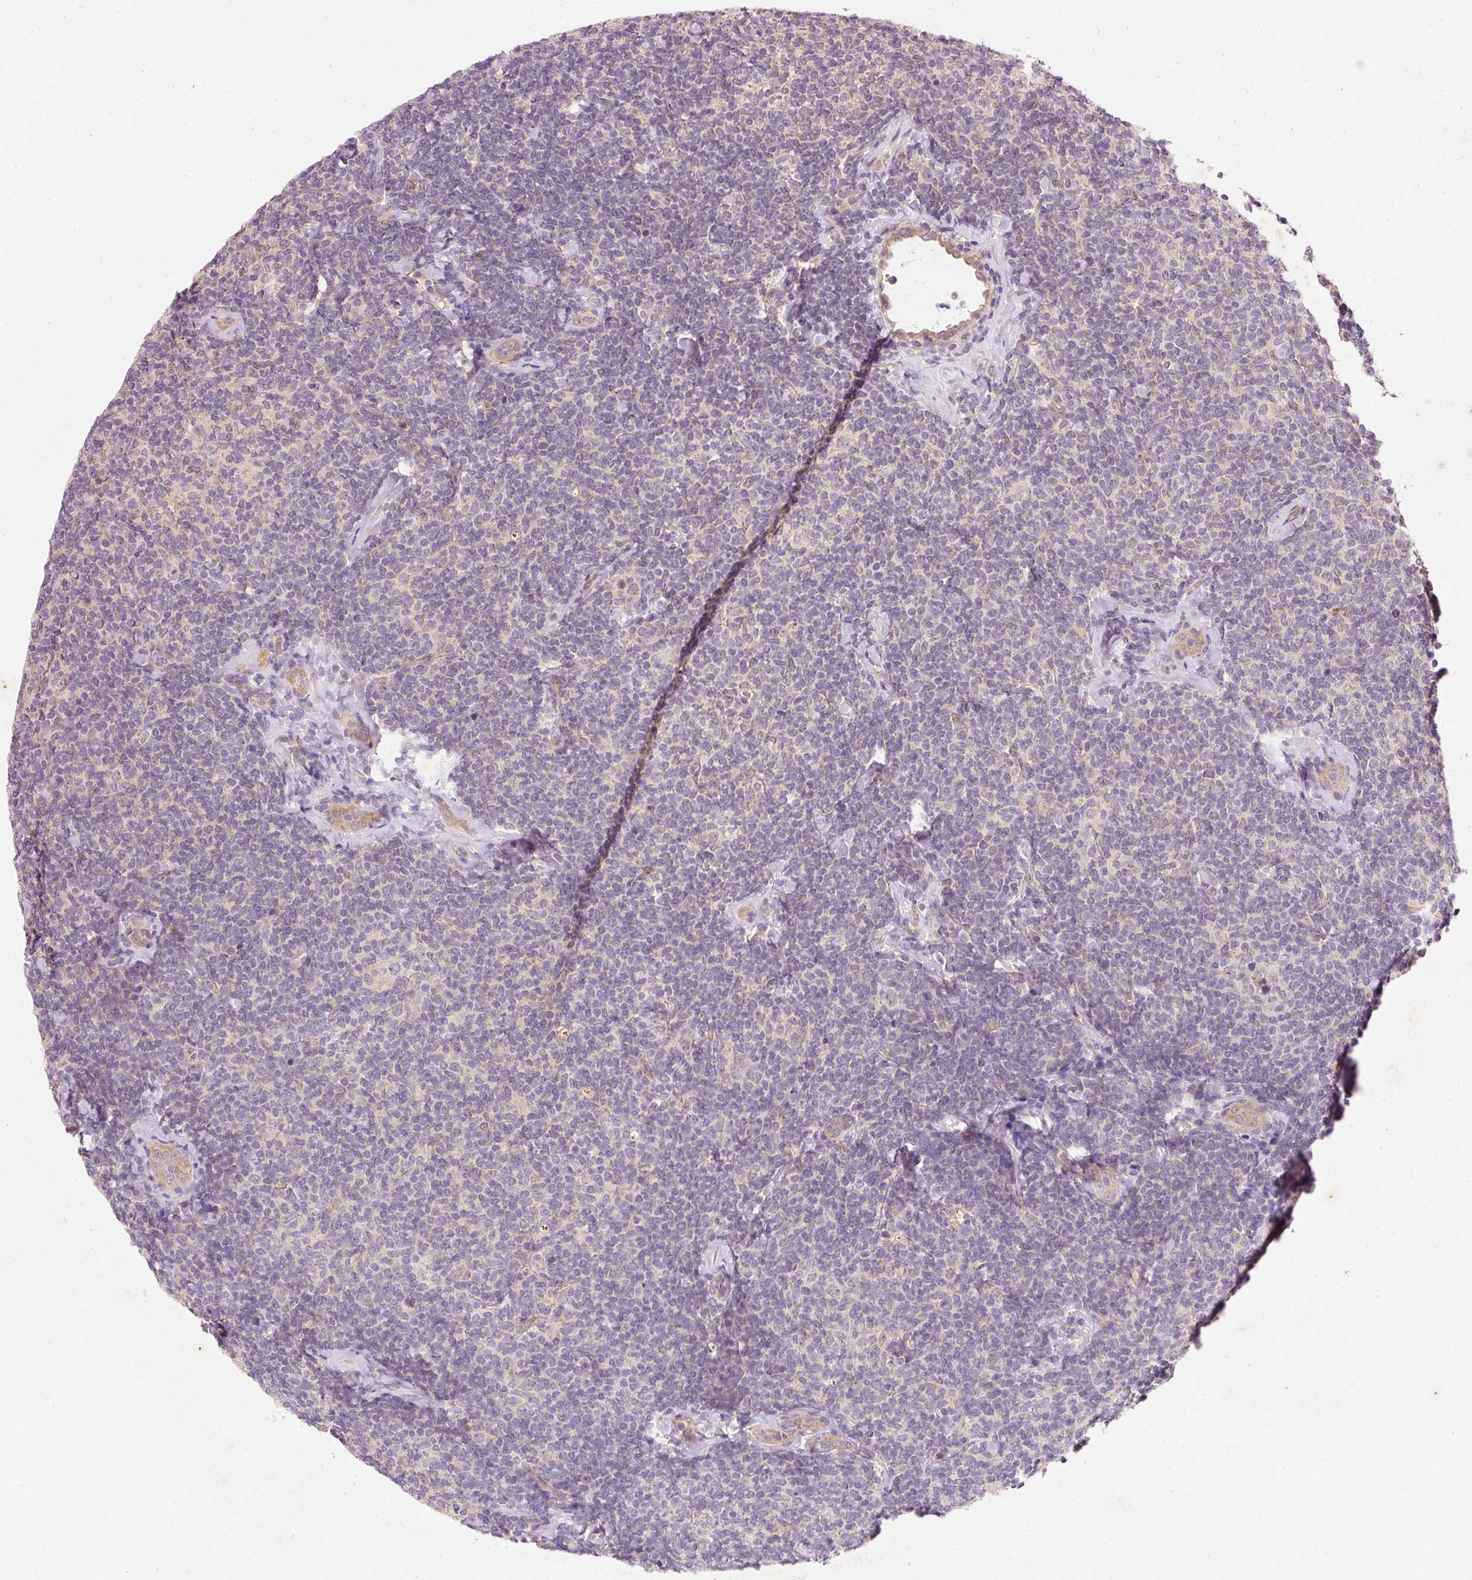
{"staining": {"intensity": "negative", "quantity": "none", "location": "none"}, "tissue": "lymphoma", "cell_type": "Tumor cells", "image_type": "cancer", "snomed": [{"axis": "morphology", "description": "Malignant lymphoma, non-Hodgkin's type, Low grade"}, {"axis": "topography", "description": "Lymph node"}], "caption": "DAB (3,3'-diaminobenzidine) immunohistochemical staining of lymphoma shows no significant positivity in tumor cells.", "gene": "RGL2", "patient": {"sex": "female", "age": 56}}